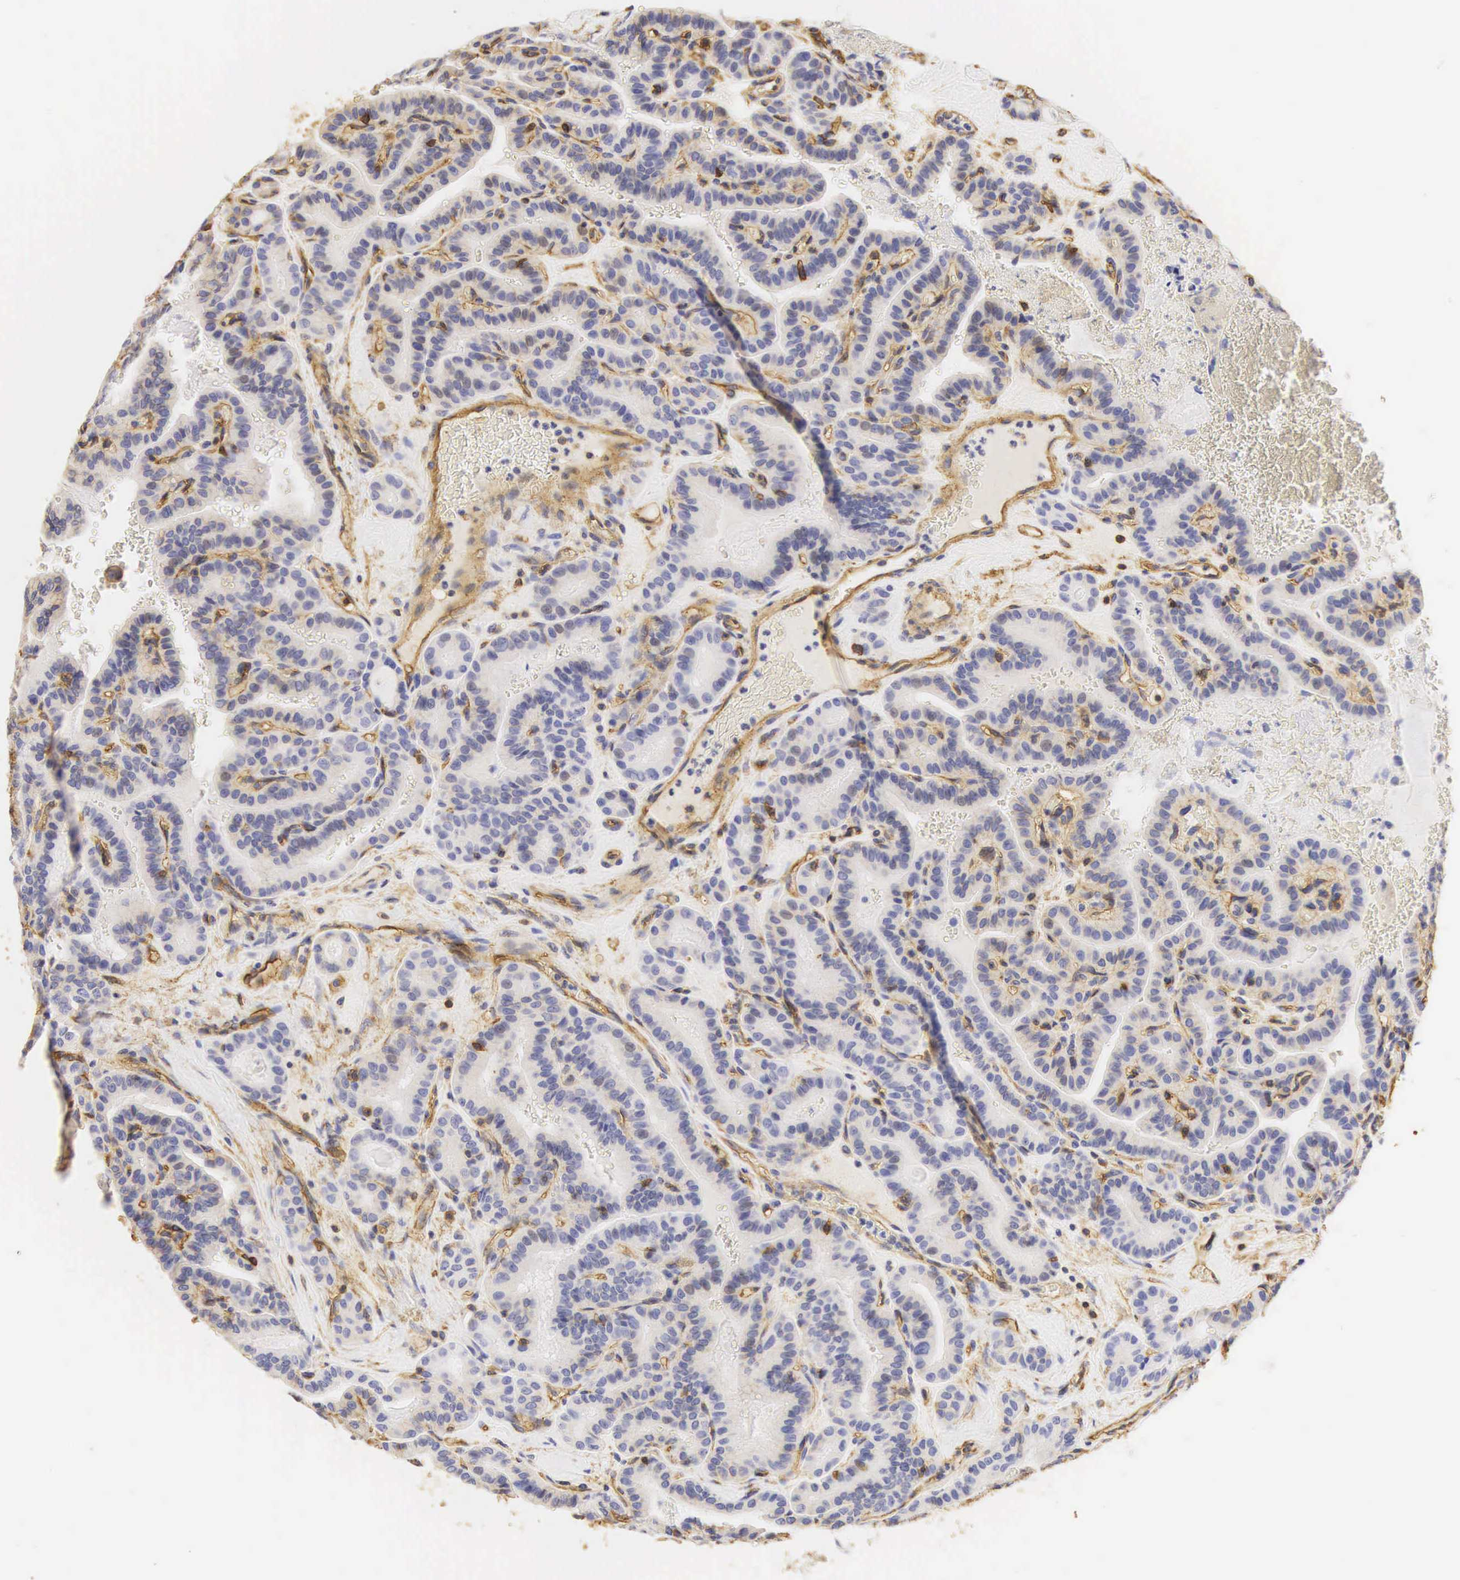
{"staining": {"intensity": "moderate", "quantity": "<25%", "location": "cytoplasmic/membranous"}, "tissue": "thyroid cancer", "cell_type": "Tumor cells", "image_type": "cancer", "snomed": [{"axis": "morphology", "description": "Papillary adenocarcinoma, NOS"}, {"axis": "topography", "description": "Thyroid gland"}], "caption": "Thyroid cancer stained with a protein marker displays moderate staining in tumor cells.", "gene": "CD99", "patient": {"sex": "male", "age": 87}}